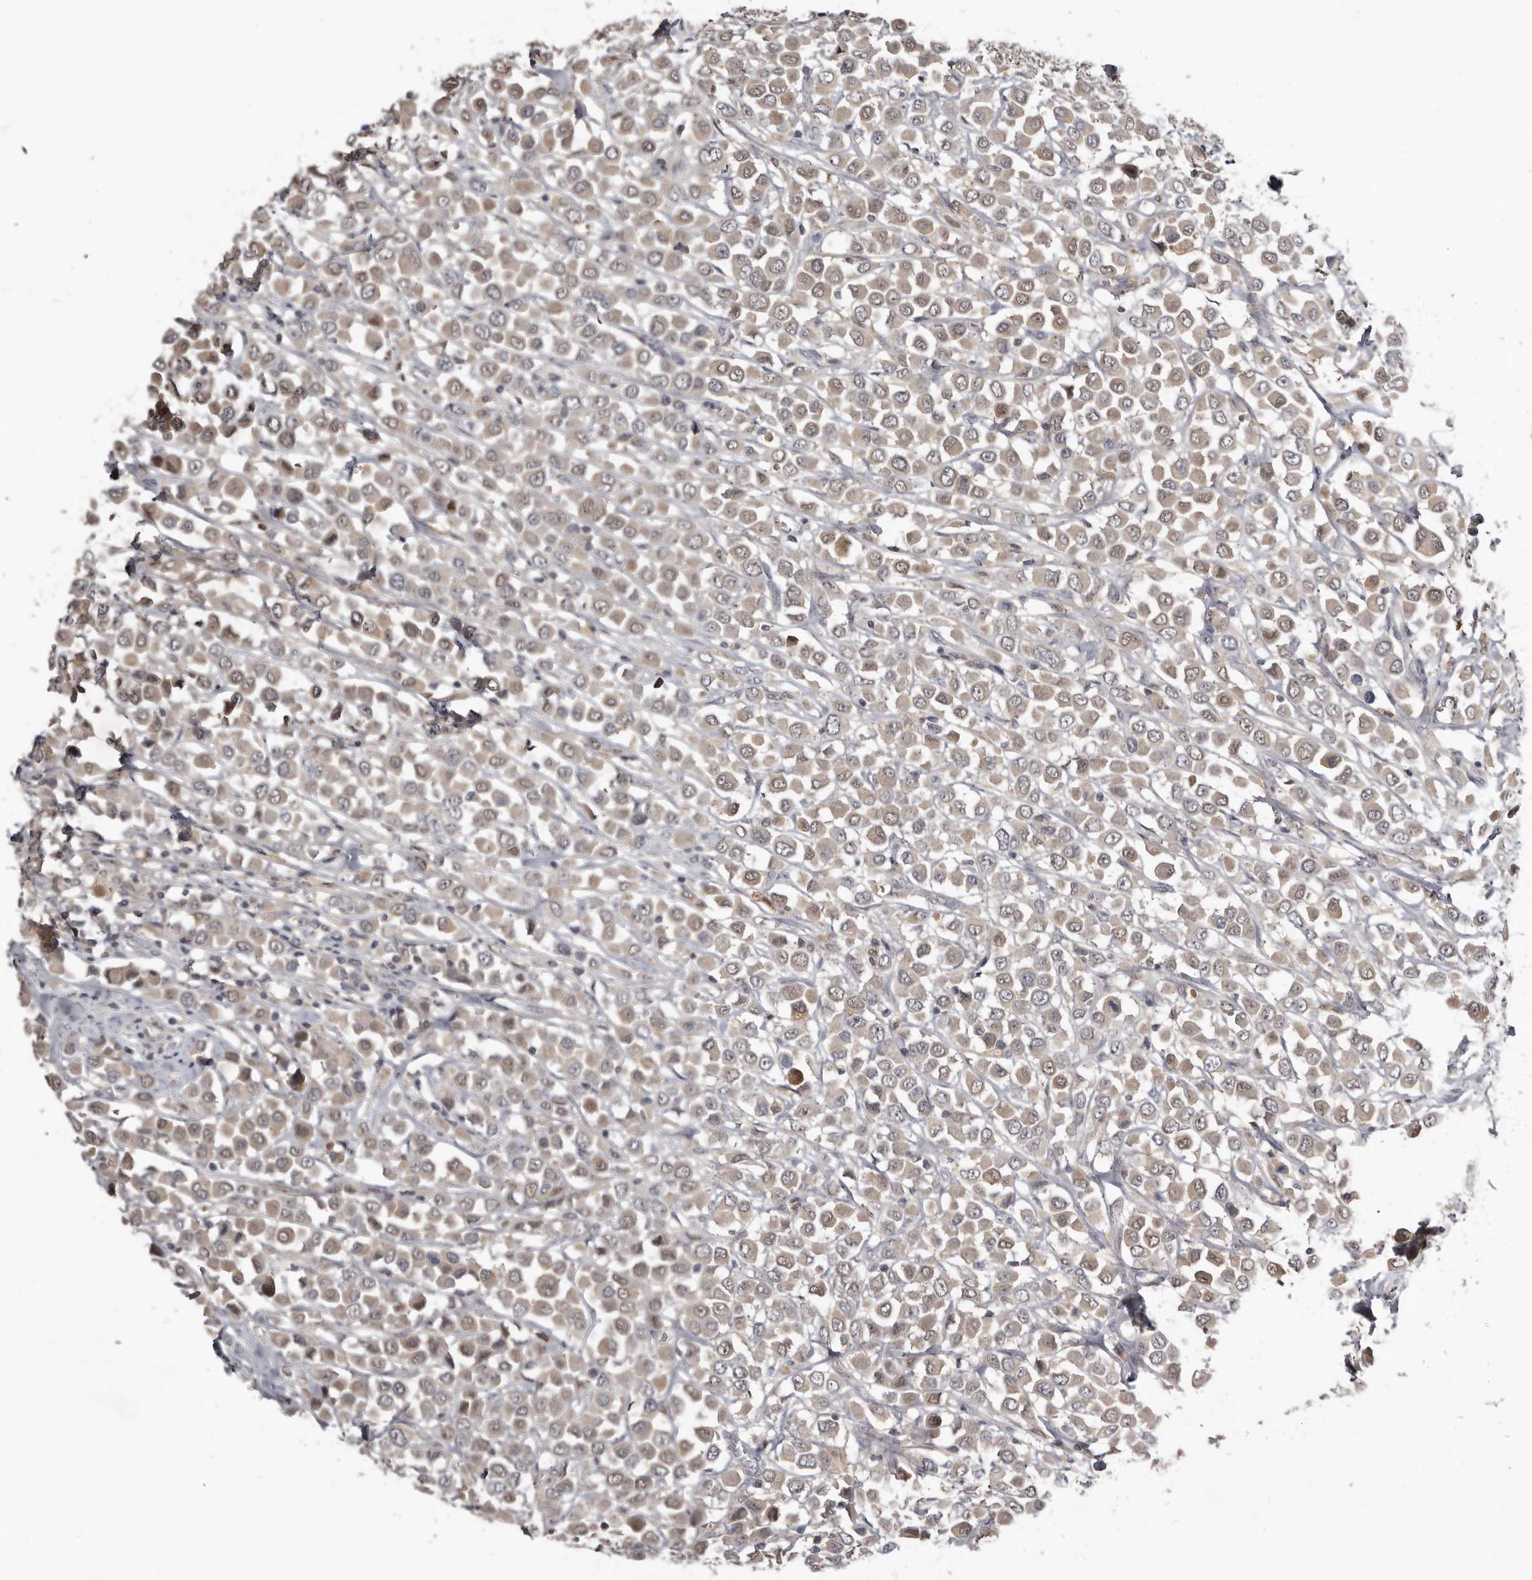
{"staining": {"intensity": "weak", "quantity": ">75%", "location": "cytoplasmic/membranous,nuclear"}, "tissue": "breast cancer", "cell_type": "Tumor cells", "image_type": "cancer", "snomed": [{"axis": "morphology", "description": "Duct carcinoma"}, {"axis": "topography", "description": "Breast"}], "caption": "The micrograph exhibits staining of breast cancer (infiltrating ductal carcinoma), revealing weak cytoplasmic/membranous and nuclear protein expression (brown color) within tumor cells.", "gene": "RBKS", "patient": {"sex": "female", "age": 61}}